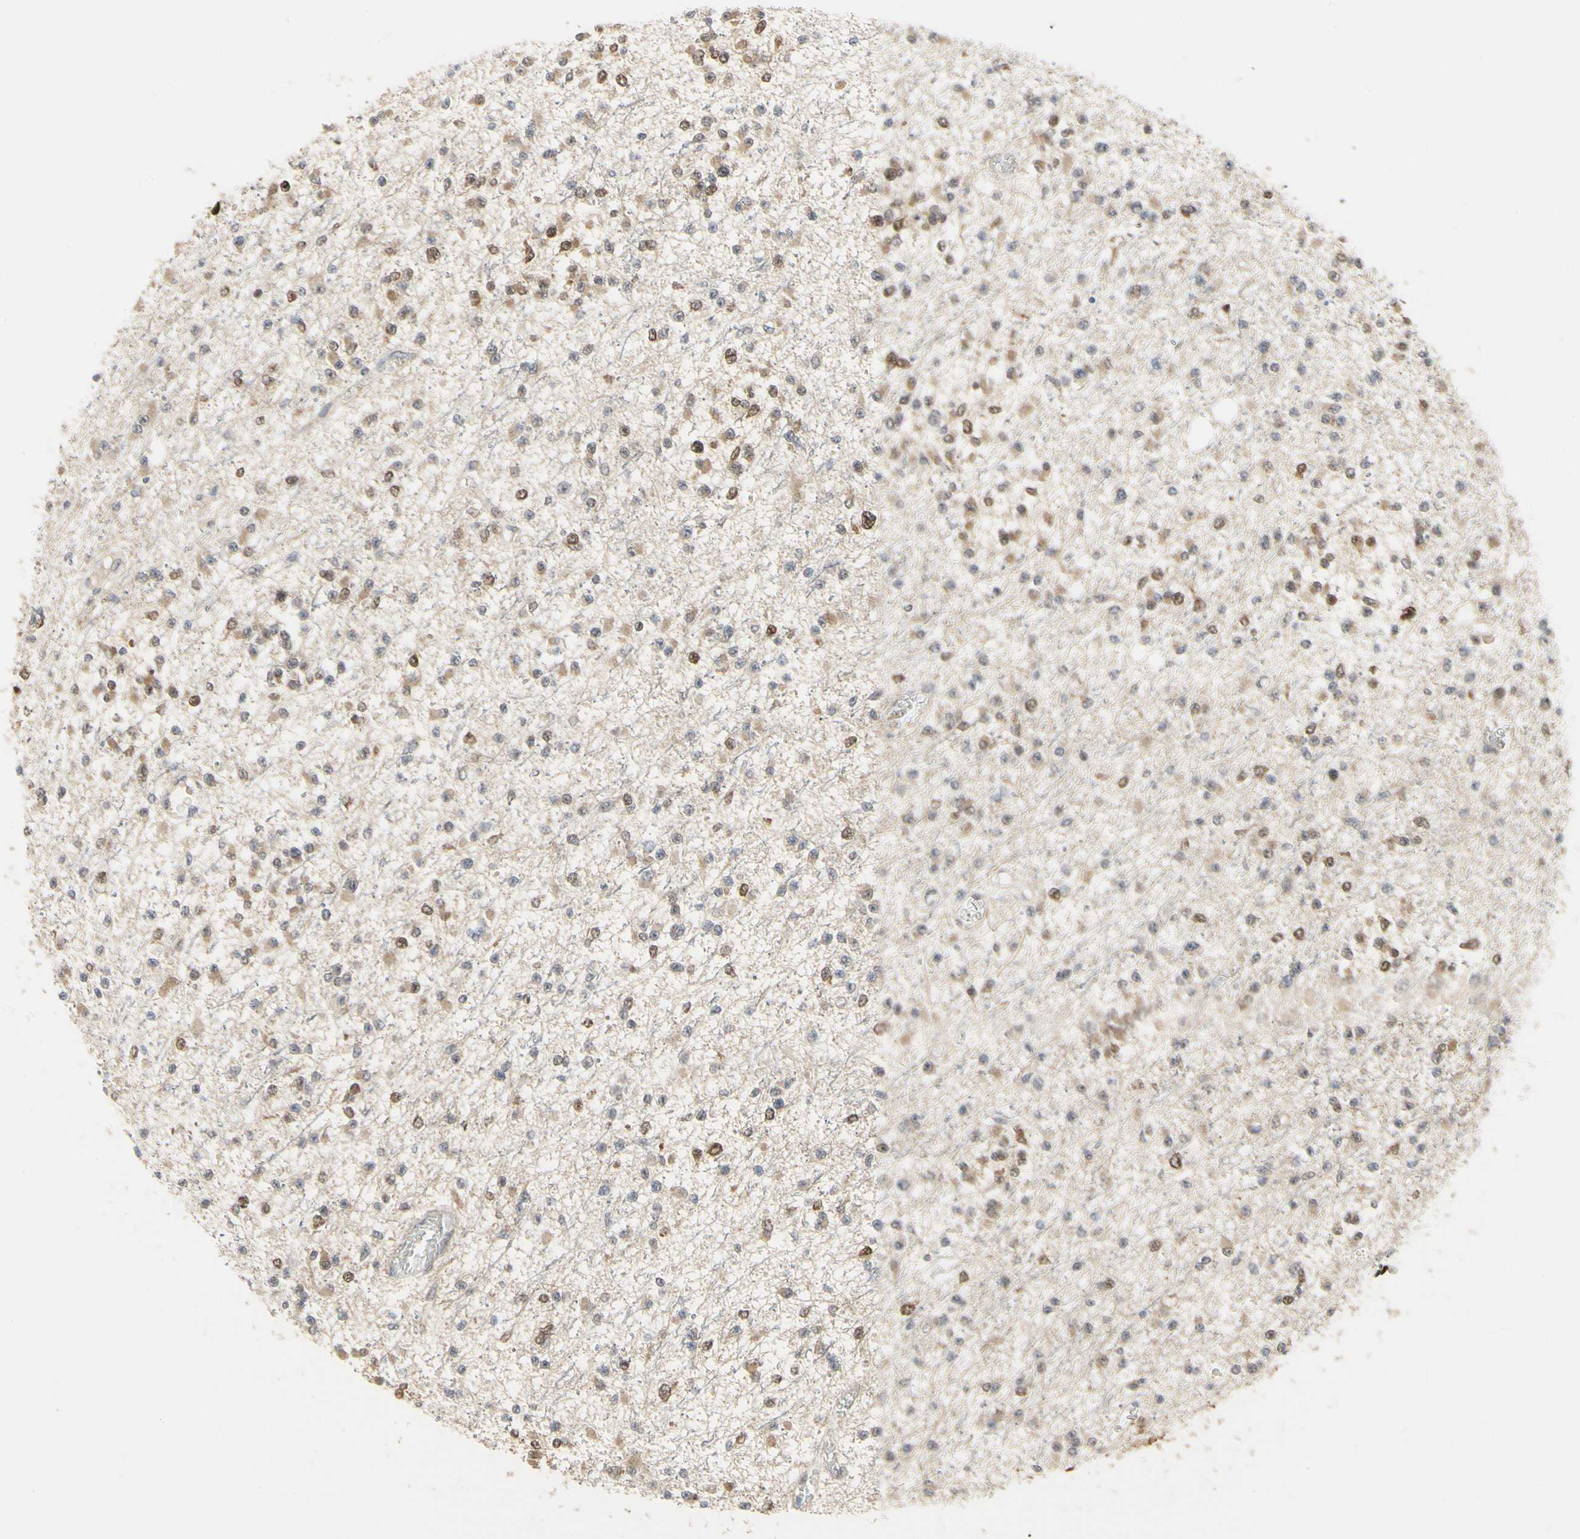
{"staining": {"intensity": "weak", "quantity": ">75%", "location": "cytoplasmic/membranous,nuclear"}, "tissue": "glioma", "cell_type": "Tumor cells", "image_type": "cancer", "snomed": [{"axis": "morphology", "description": "Glioma, malignant, Low grade"}, {"axis": "topography", "description": "Brain"}], "caption": "Immunohistochemistry (DAB (3,3'-diaminobenzidine)) staining of human malignant low-grade glioma exhibits weak cytoplasmic/membranous and nuclear protein positivity in about >75% of tumor cells.", "gene": "CDK5", "patient": {"sex": "female", "age": 22}}